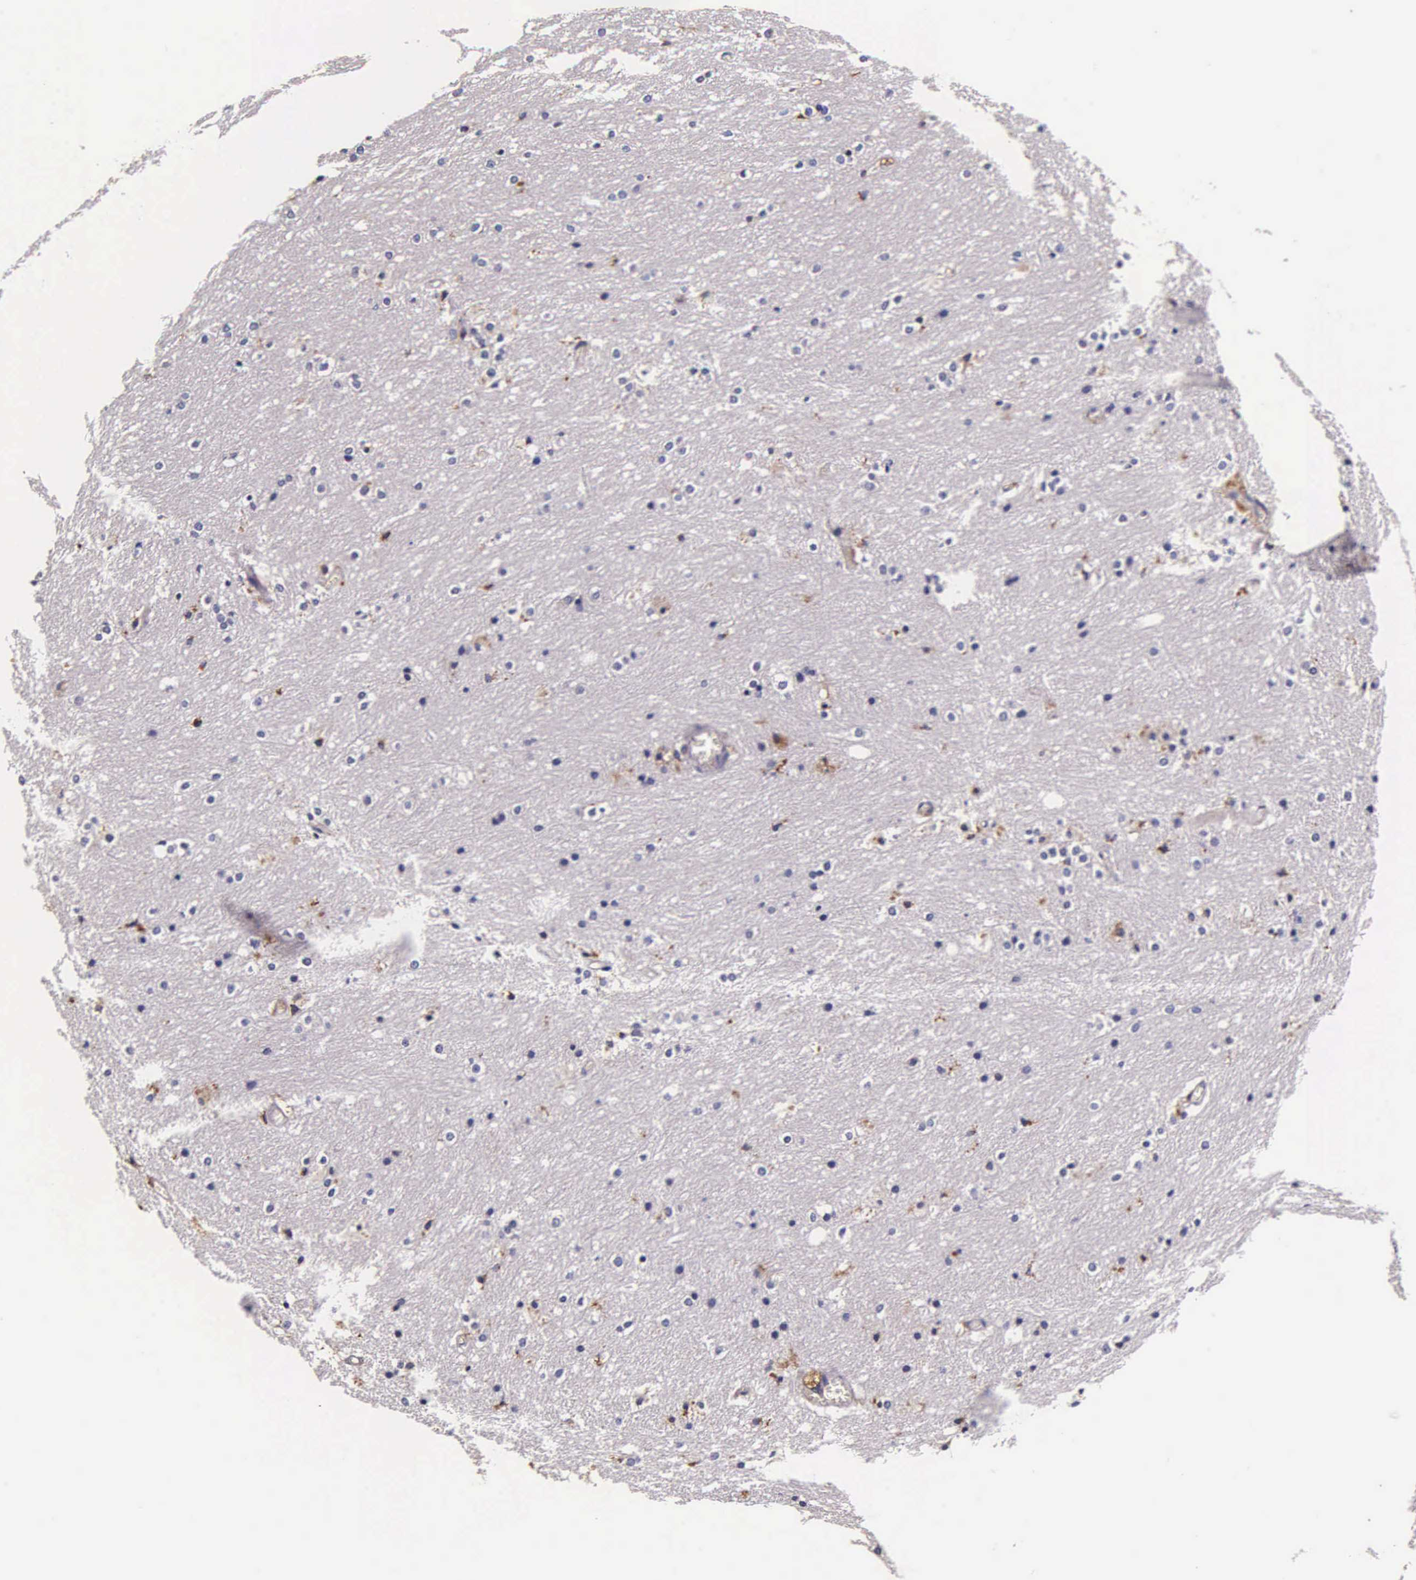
{"staining": {"intensity": "negative", "quantity": "none", "location": "none"}, "tissue": "caudate", "cell_type": "Glial cells", "image_type": "normal", "snomed": [{"axis": "morphology", "description": "Normal tissue, NOS"}, {"axis": "topography", "description": "Lateral ventricle wall"}], "caption": "Immunohistochemical staining of normal human caudate reveals no significant positivity in glial cells. The staining was performed using DAB to visualize the protein expression in brown, while the nuclei were stained in blue with hematoxylin (Magnification: 20x).", "gene": "CTSB", "patient": {"sex": "female", "age": 19}}